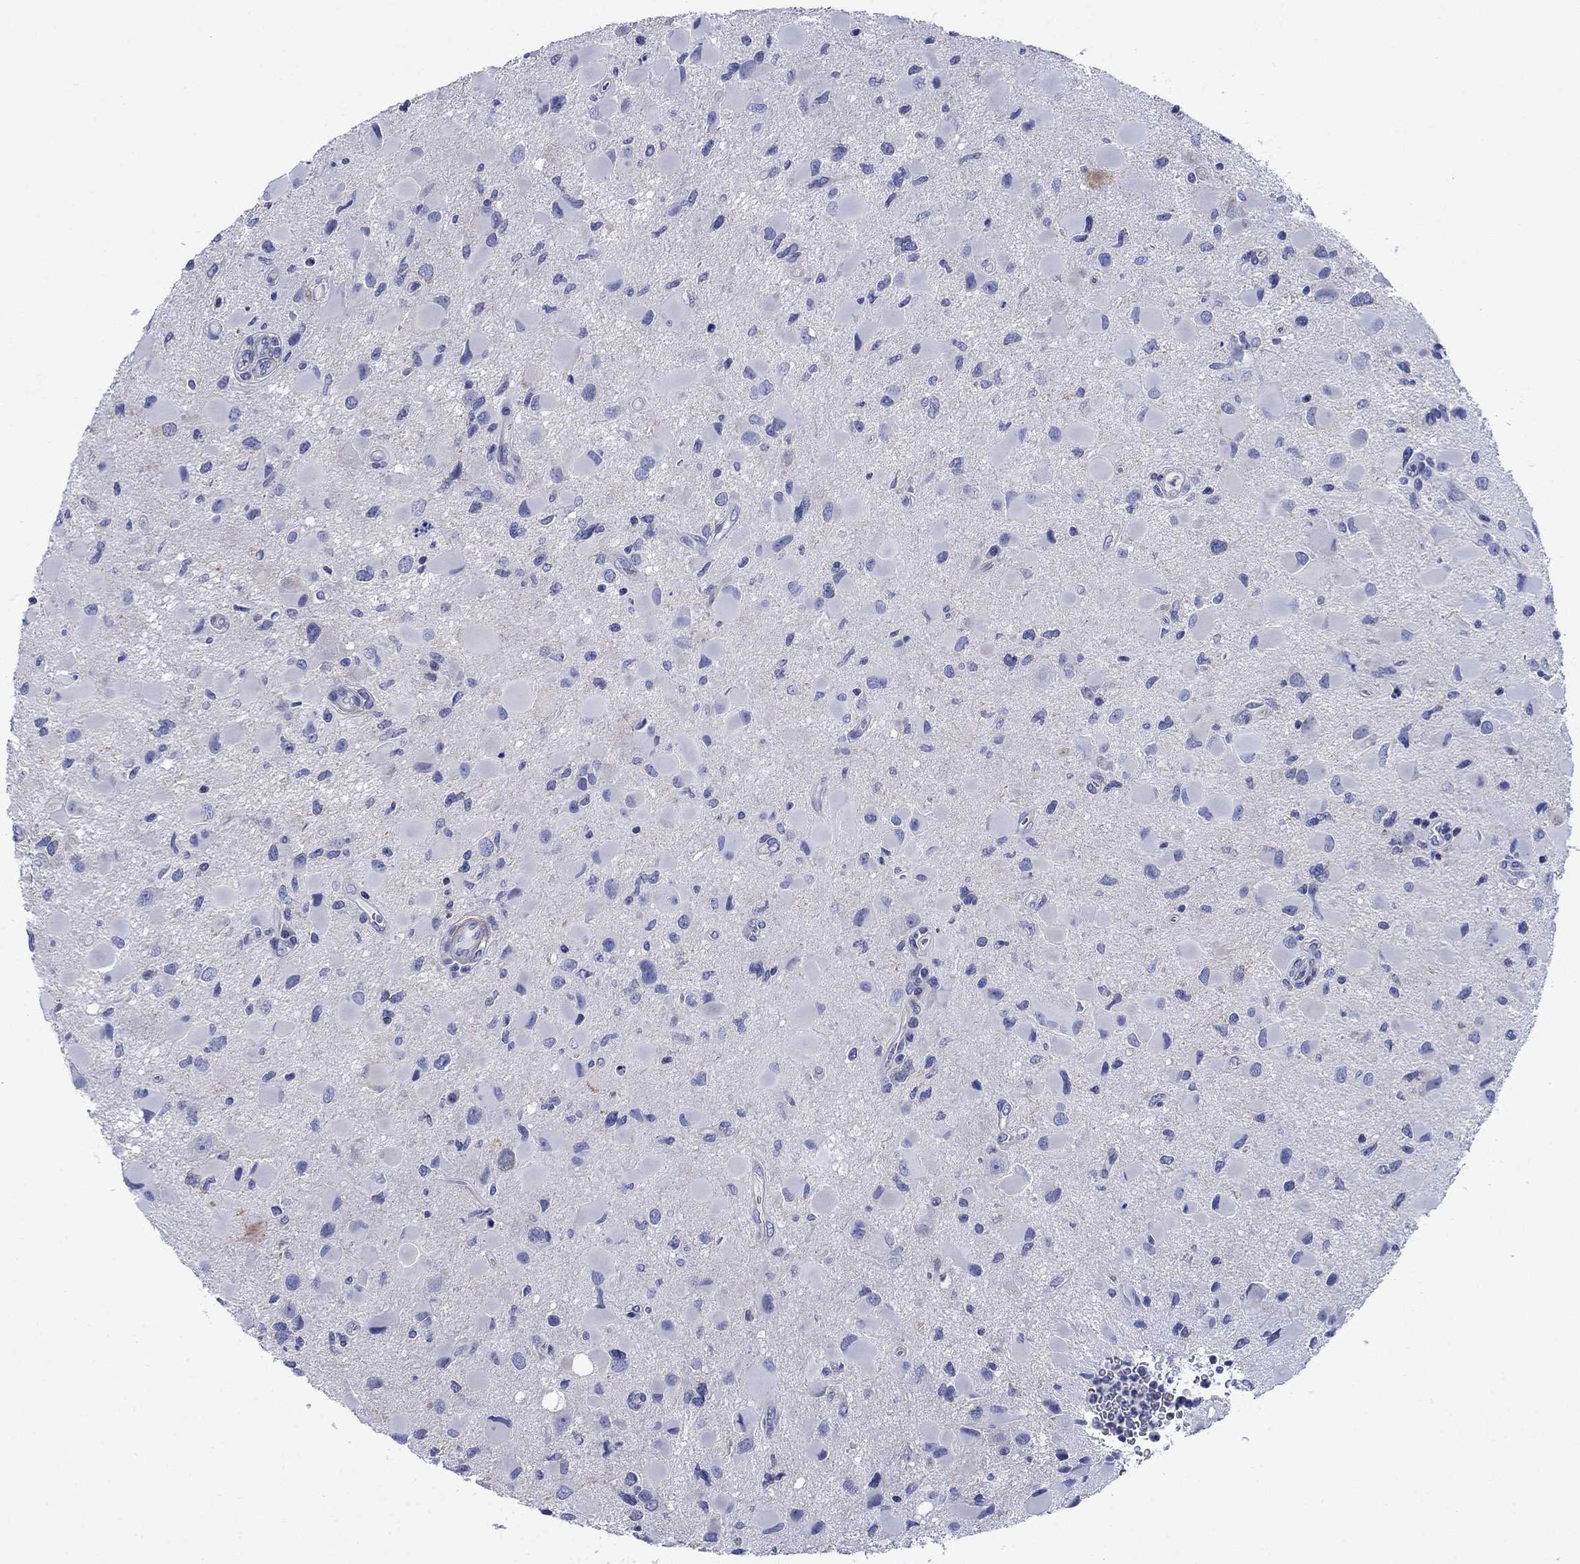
{"staining": {"intensity": "negative", "quantity": "none", "location": "none"}, "tissue": "glioma", "cell_type": "Tumor cells", "image_type": "cancer", "snomed": [{"axis": "morphology", "description": "Glioma, malignant, Low grade"}, {"axis": "topography", "description": "Brain"}], "caption": "The immunohistochemistry histopathology image has no significant expression in tumor cells of glioma tissue.", "gene": "SULT2B1", "patient": {"sex": "female", "age": 32}}